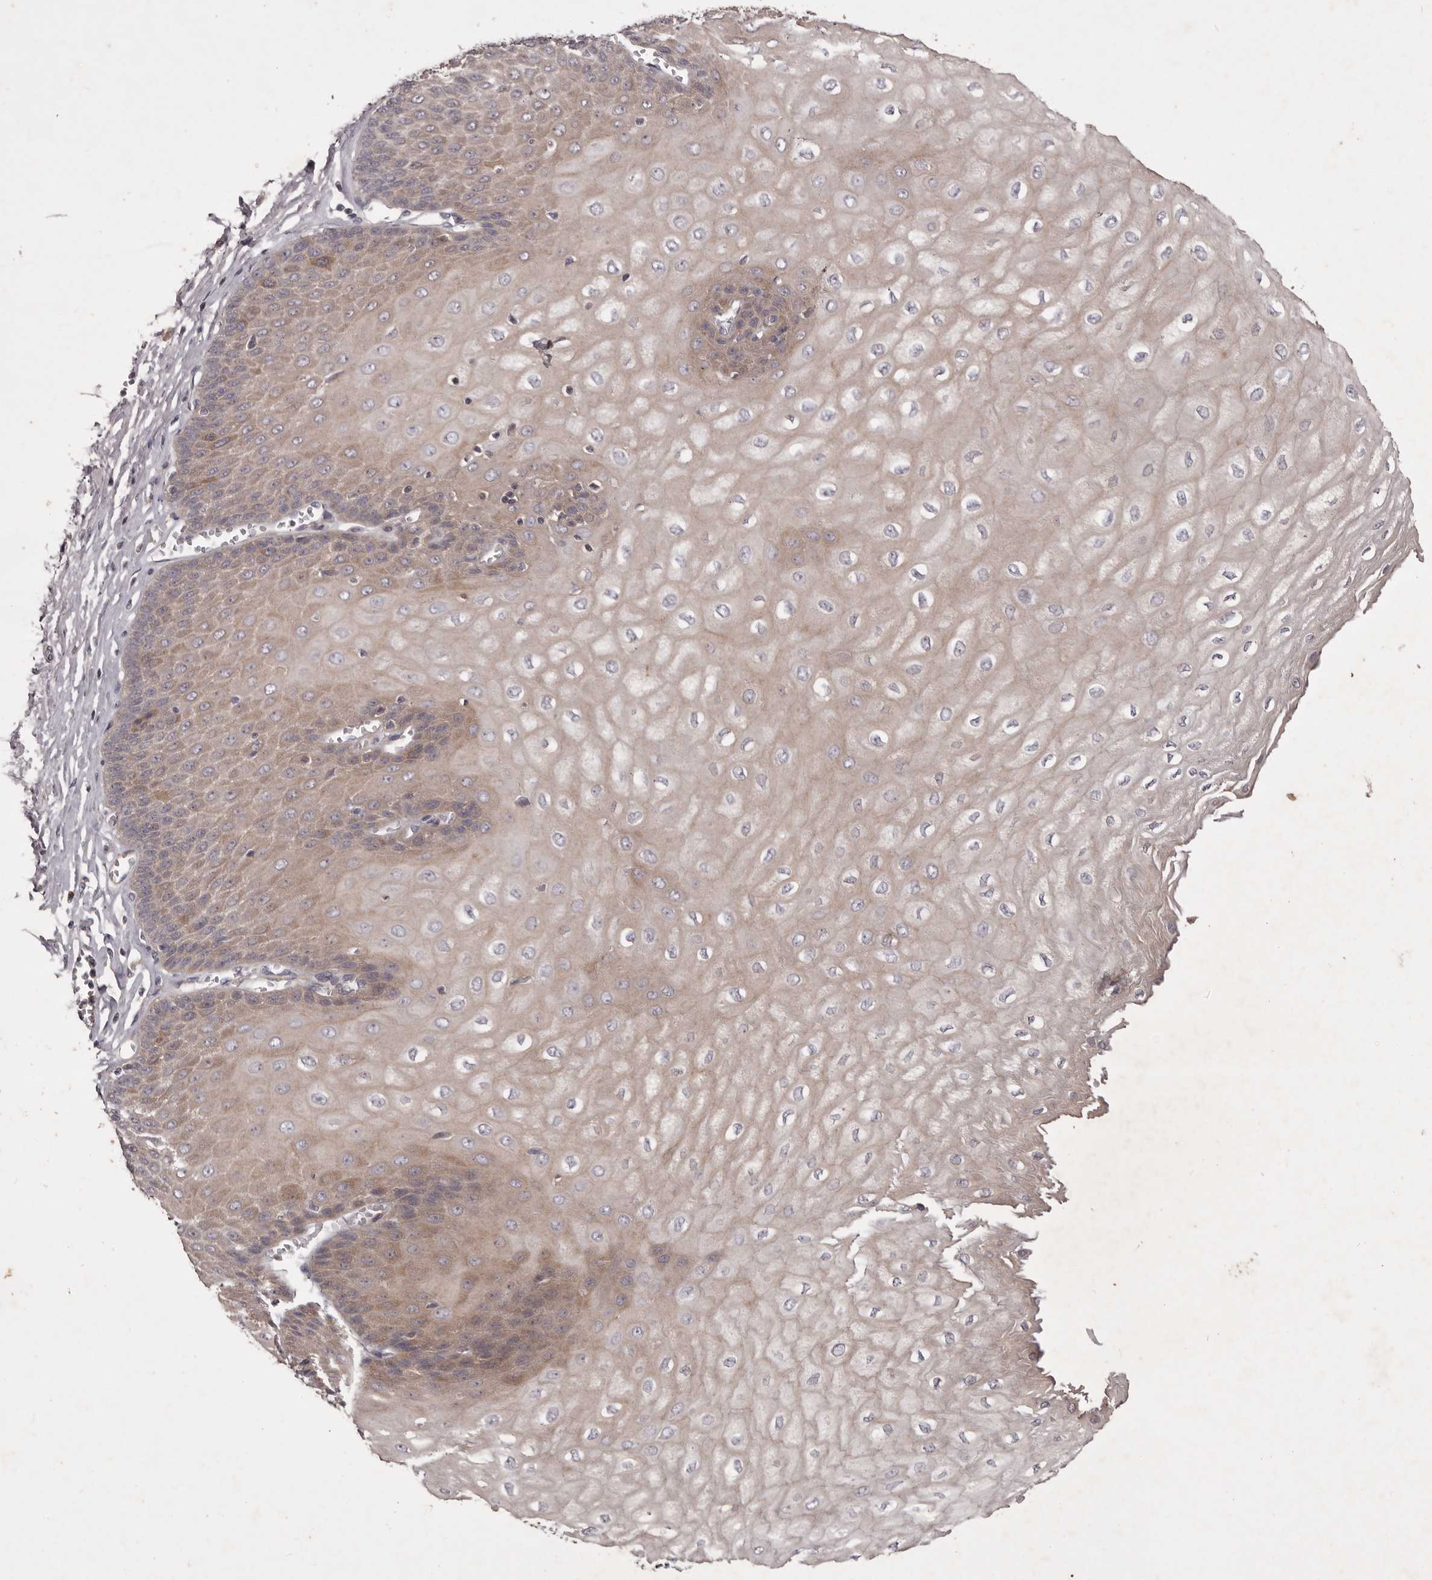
{"staining": {"intensity": "weak", "quantity": "25%-75%", "location": "cytoplasmic/membranous"}, "tissue": "esophagus", "cell_type": "Squamous epithelial cells", "image_type": "normal", "snomed": [{"axis": "morphology", "description": "Normal tissue, NOS"}, {"axis": "topography", "description": "Esophagus"}], "caption": "Immunohistochemistry (IHC) (DAB (3,3'-diaminobenzidine)) staining of normal esophagus demonstrates weak cytoplasmic/membranous protein expression in about 25%-75% of squamous epithelial cells.", "gene": "PNRC1", "patient": {"sex": "male", "age": 60}}